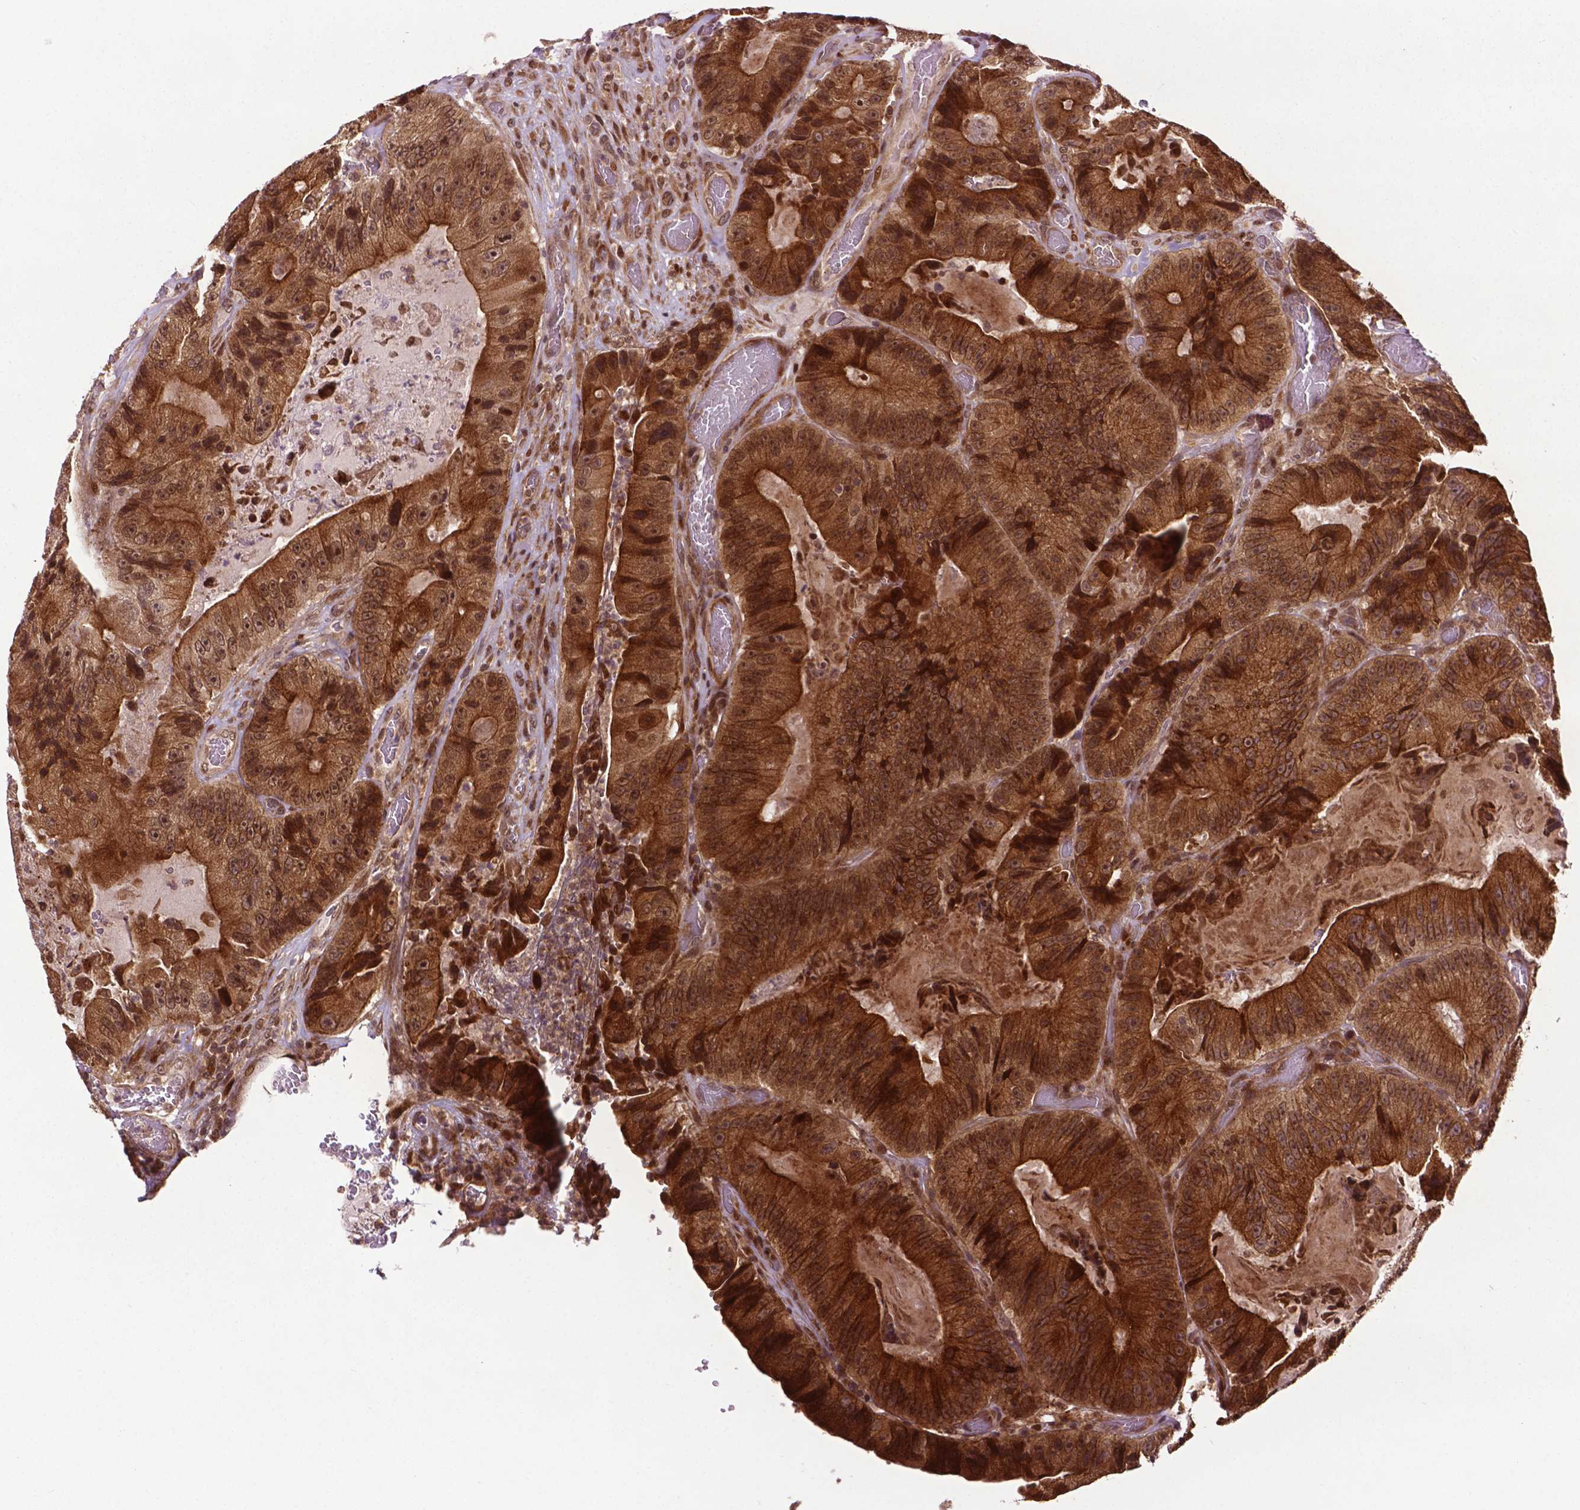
{"staining": {"intensity": "moderate", "quantity": ">75%", "location": "cytoplasmic/membranous,nuclear"}, "tissue": "colorectal cancer", "cell_type": "Tumor cells", "image_type": "cancer", "snomed": [{"axis": "morphology", "description": "Adenocarcinoma, NOS"}, {"axis": "topography", "description": "Colon"}], "caption": "Immunohistochemical staining of adenocarcinoma (colorectal) demonstrates moderate cytoplasmic/membranous and nuclear protein expression in approximately >75% of tumor cells. Nuclei are stained in blue.", "gene": "TMX2", "patient": {"sex": "female", "age": 86}}